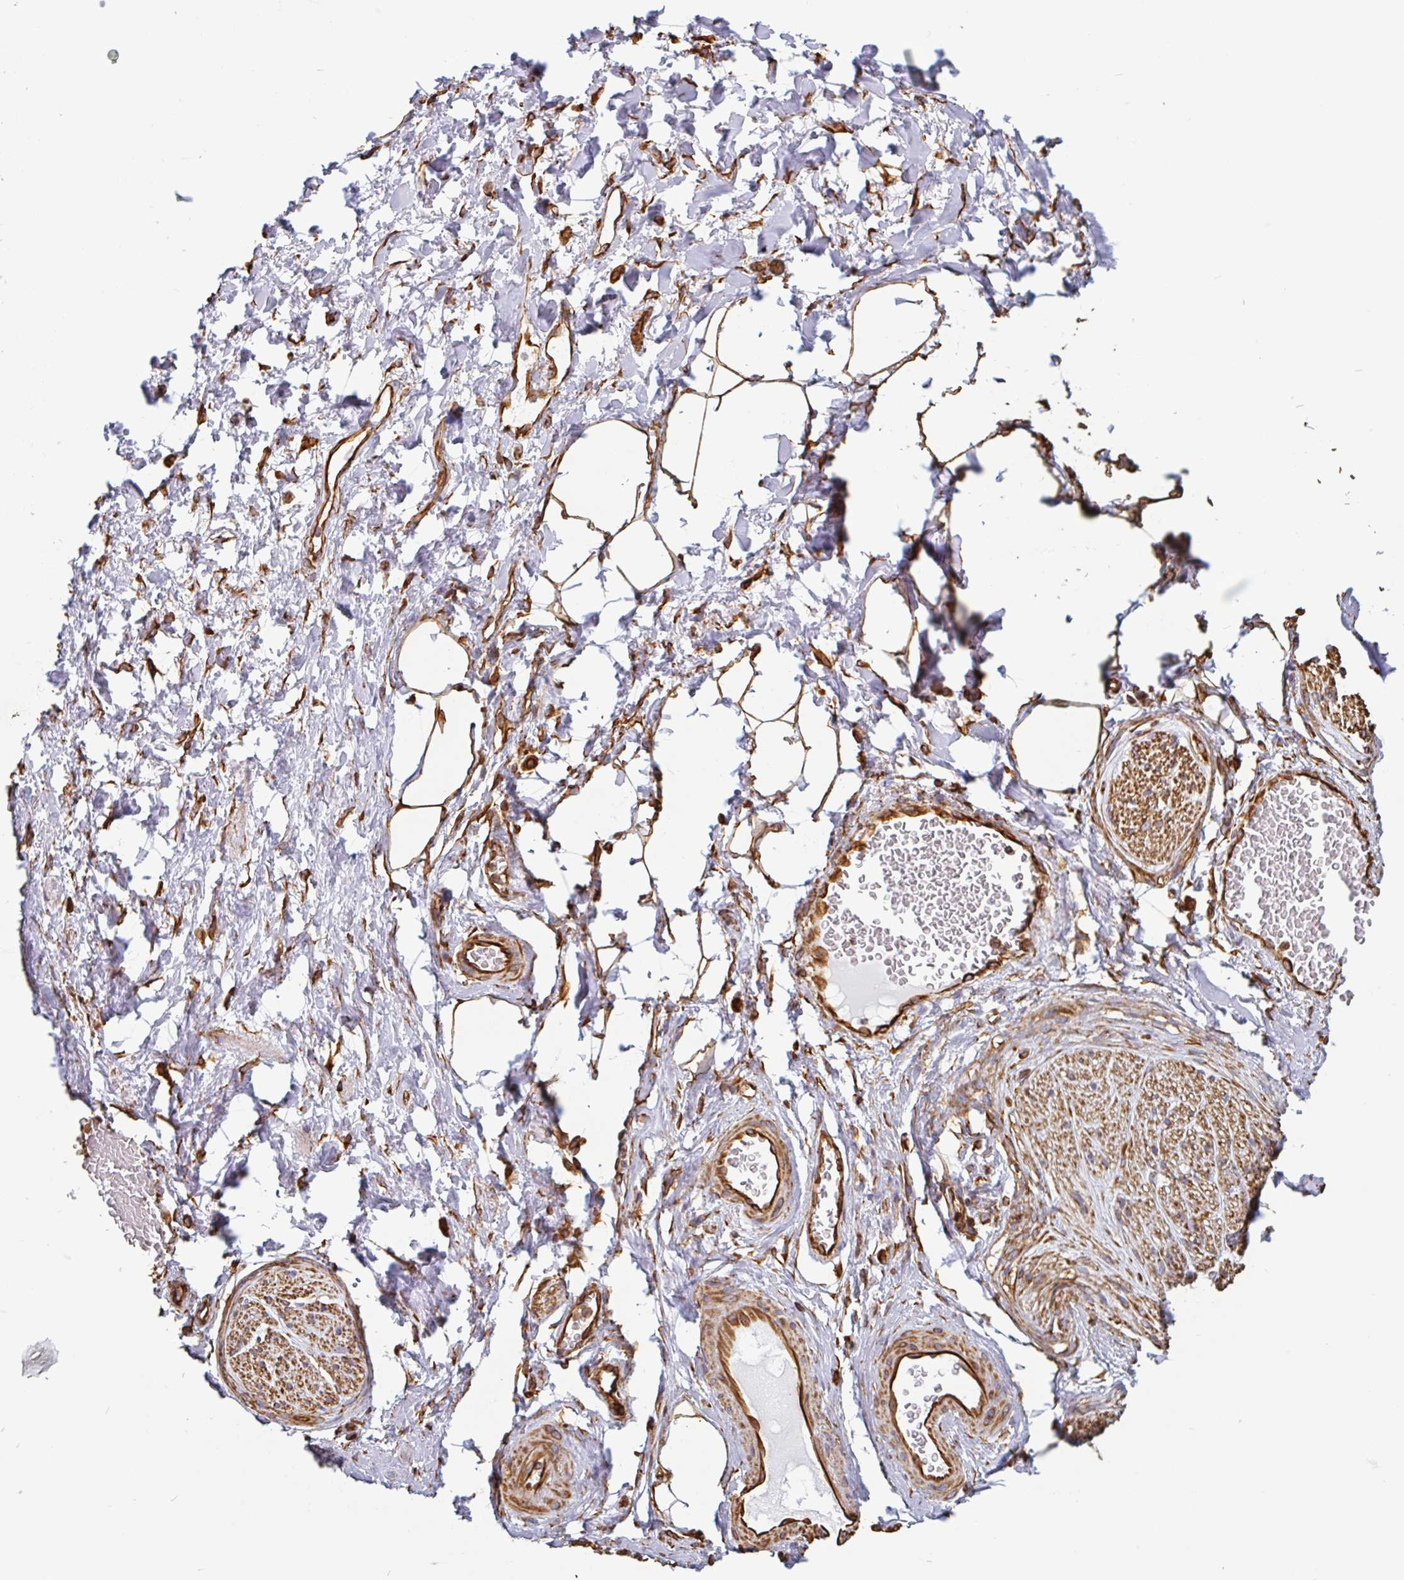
{"staining": {"intensity": "moderate", "quantity": ">75%", "location": "cytoplasmic/membranous"}, "tissue": "adipose tissue", "cell_type": "Adipocytes", "image_type": "normal", "snomed": [{"axis": "morphology", "description": "Normal tissue, NOS"}, {"axis": "topography", "description": "Vagina"}, {"axis": "topography", "description": "Peripheral nerve tissue"}], "caption": "A brown stain highlights moderate cytoplasmic/membranous positivity of a protein in adipocytes of unremarkable human adipose tissue. (Stains: DAB (3,3'-diaminobenzidine) in brown, nuclei in blue, Microscopy: brightfield microscopy at high magnification).", "gene": "PPFIA1", "patient": {"sex": "female", "age": 71}}